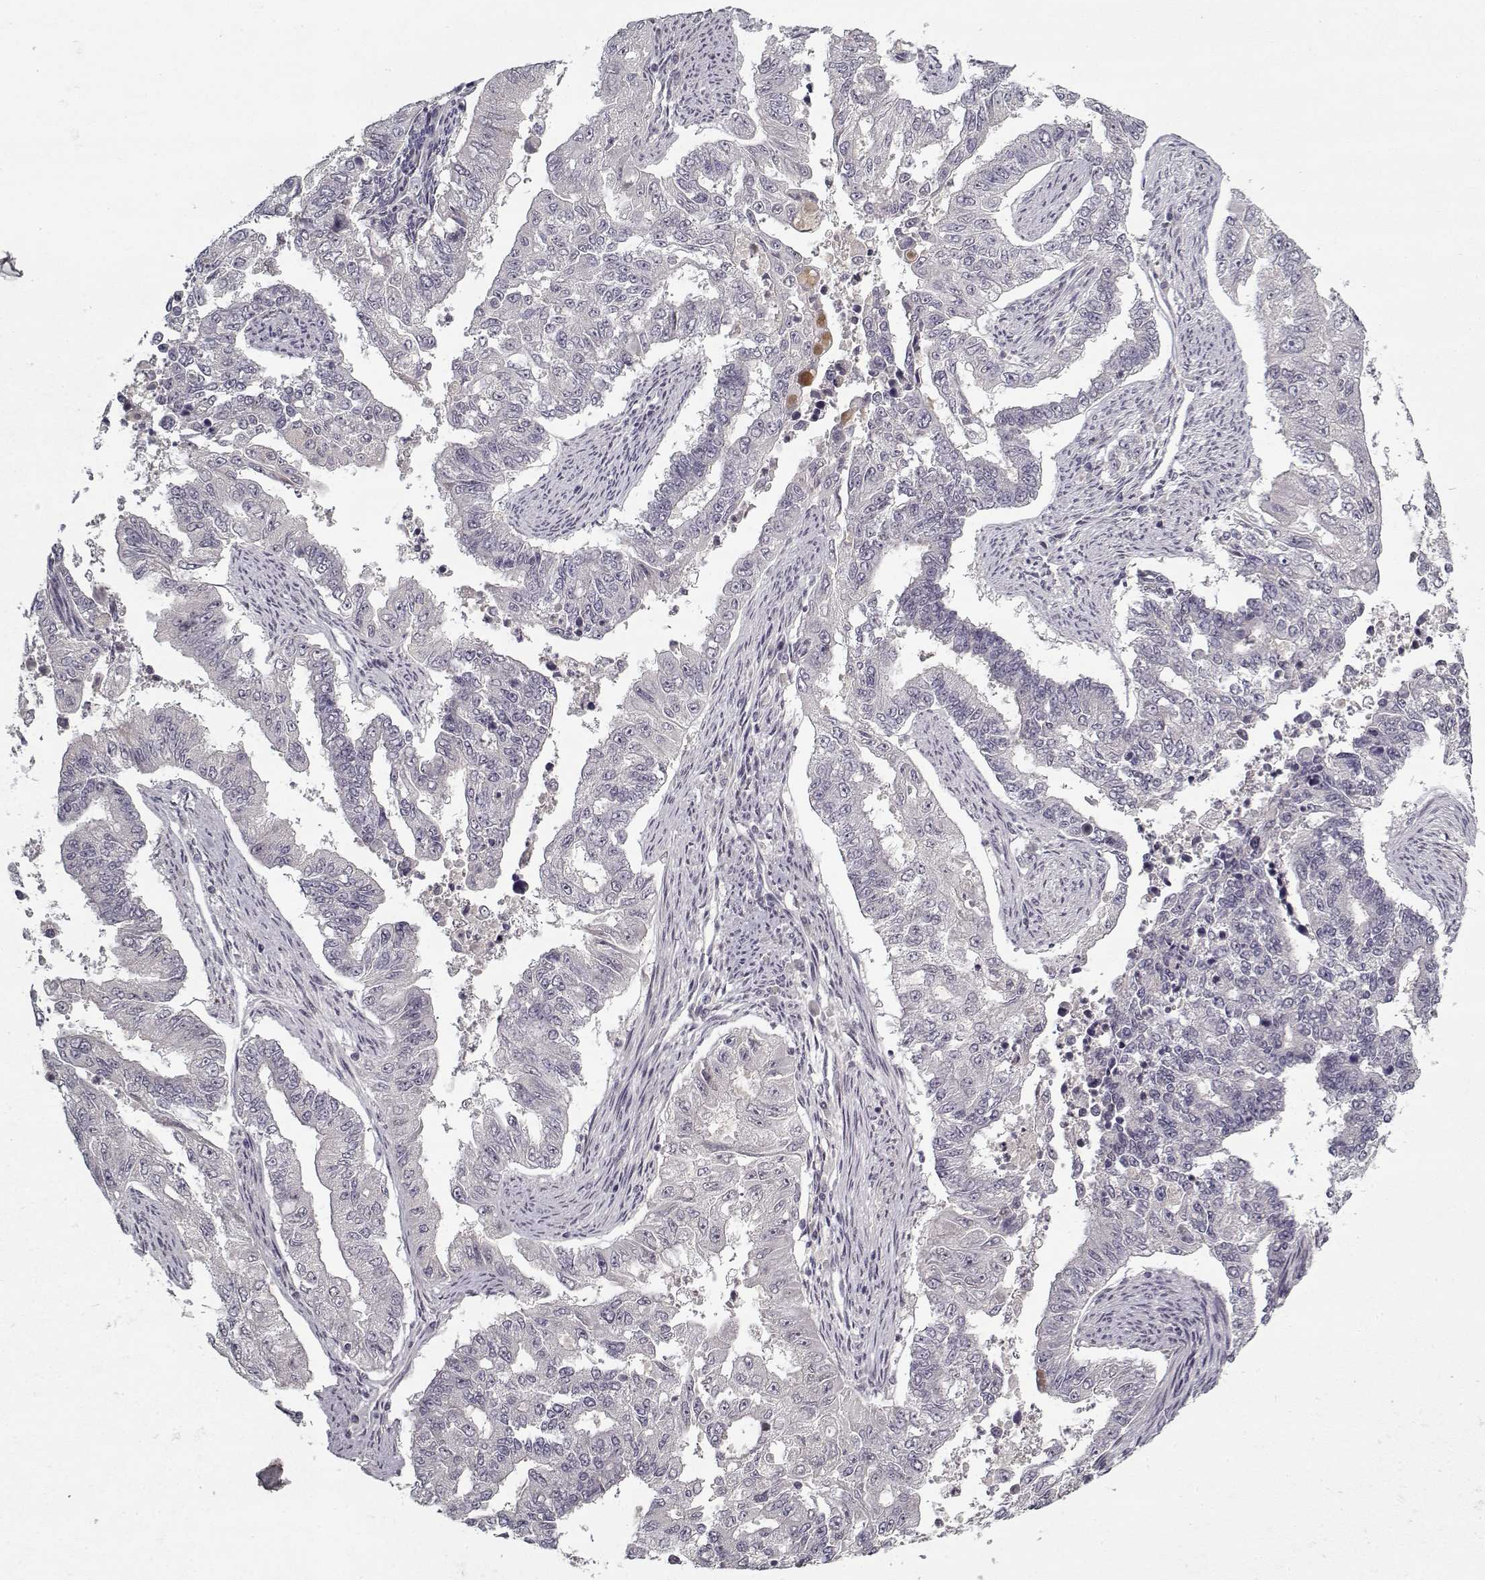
{"staining": {"intensity": "negative", "quantity": "none", "location": "none"}, "tissue": "endometrial cancer", "cell_type": "Tumor cells", "image_type": "cancer", "snomed": [{"axis": "morphology", "description": "Adenocarcinoma, NOS"}, {"axis": "topography", "description": "Uterus"}], "caption": "DAB immunohistochemical staining of endometrial cancer shows no significant staining in tumor cells. The staining was performed using DAB to visualize the protein expression in brown, while the nuclei were stained in blue with hematoxylin (Magnification: 20x).", "gene": "LAMA2", "patient": {"sex": "female", "age": 59}}